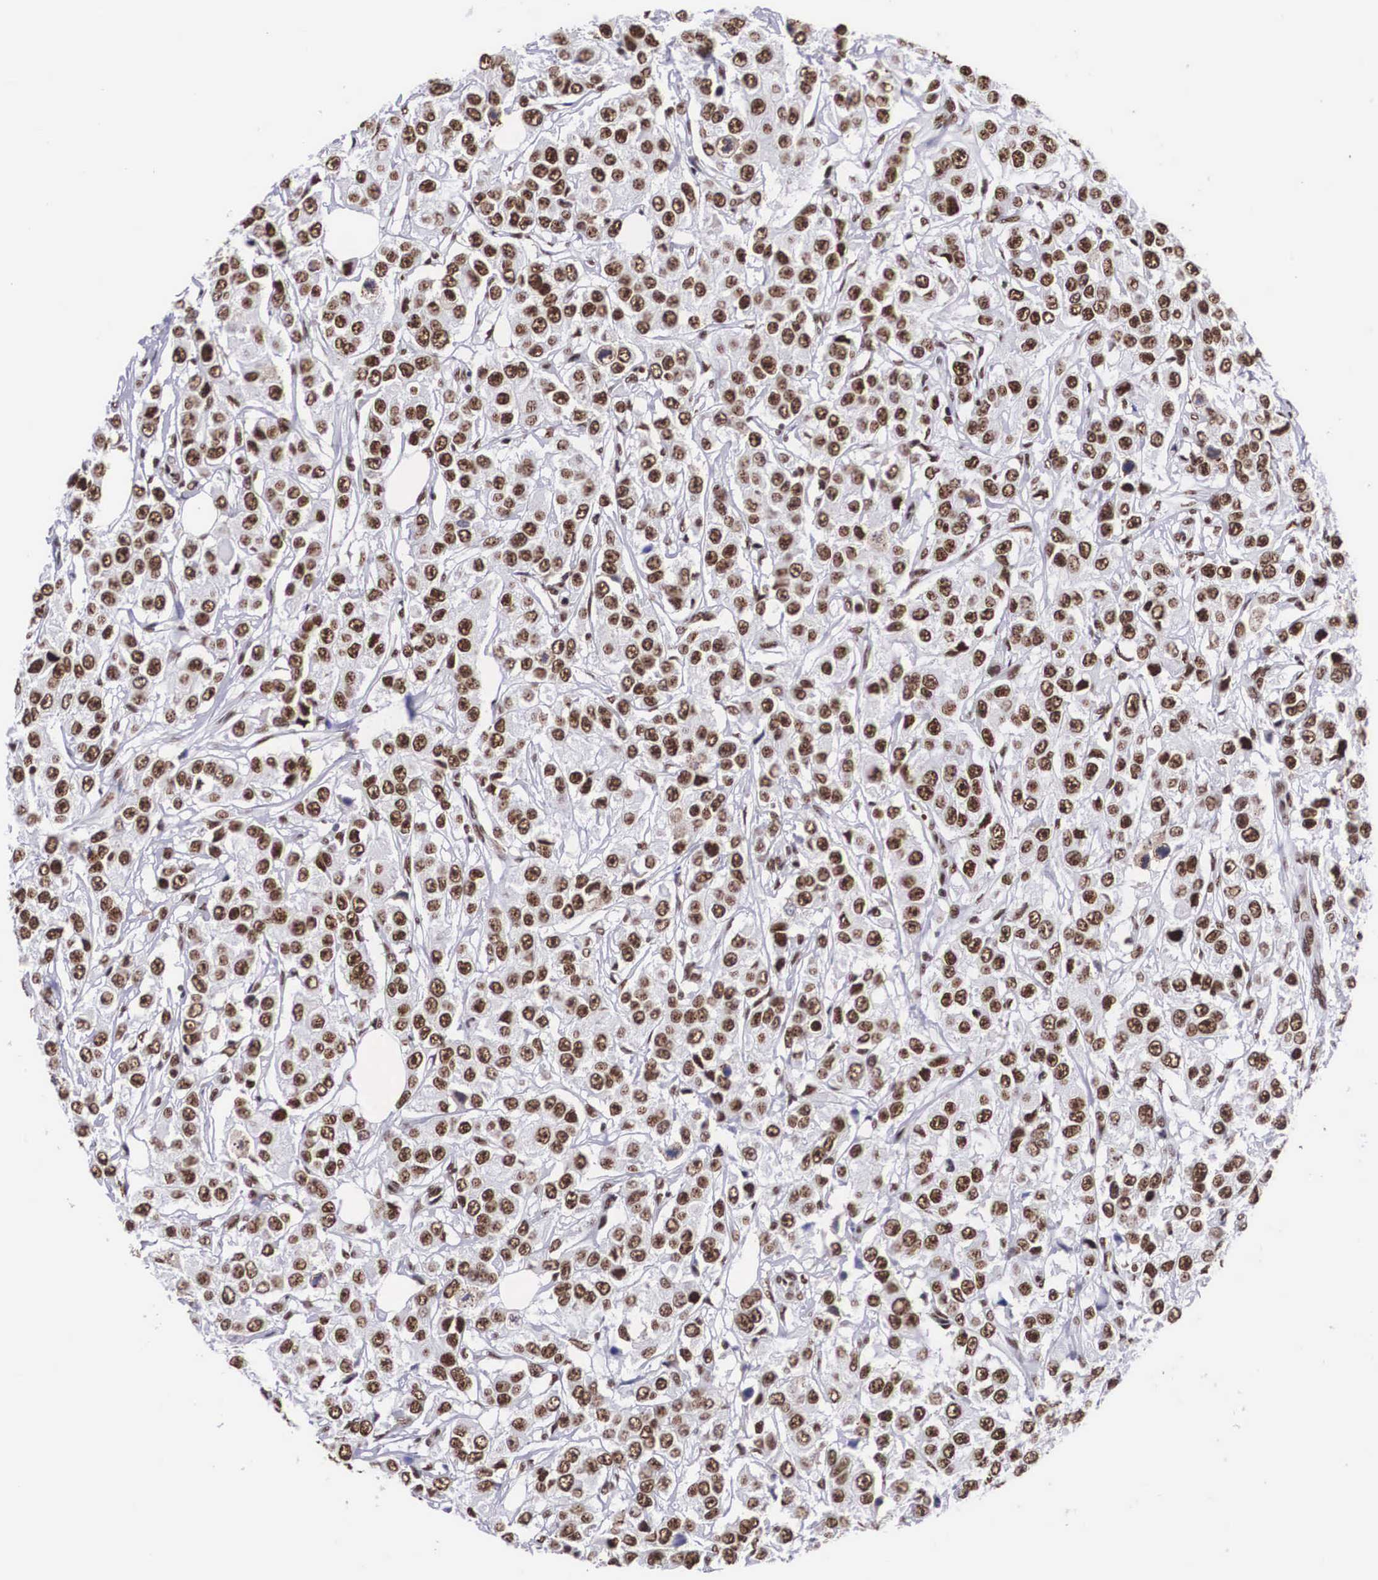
{"staining": {"intensity": "moderate", "quantity": ">75%", "location": "nuclear"}, "tissue": "breast cancer", "cell_type": "Tumor cells", "image_type": "cancer", "snomed": [{"axis": "morphology", "description": "Duct carcinoma"}, {"axis": "topography", "description": "Breast"}], "caption": "High-magnification brightfield microscopy of breast infiltrating ductal carcinoma stained with DAB (brown) and counterstained with hematoxylin (blue). tumor cells exhibit moderate nuclear staining is appreciated in about>75% of cells.", "gene": "SF3A1", "patient": {"sex": "female", "age": 58}}